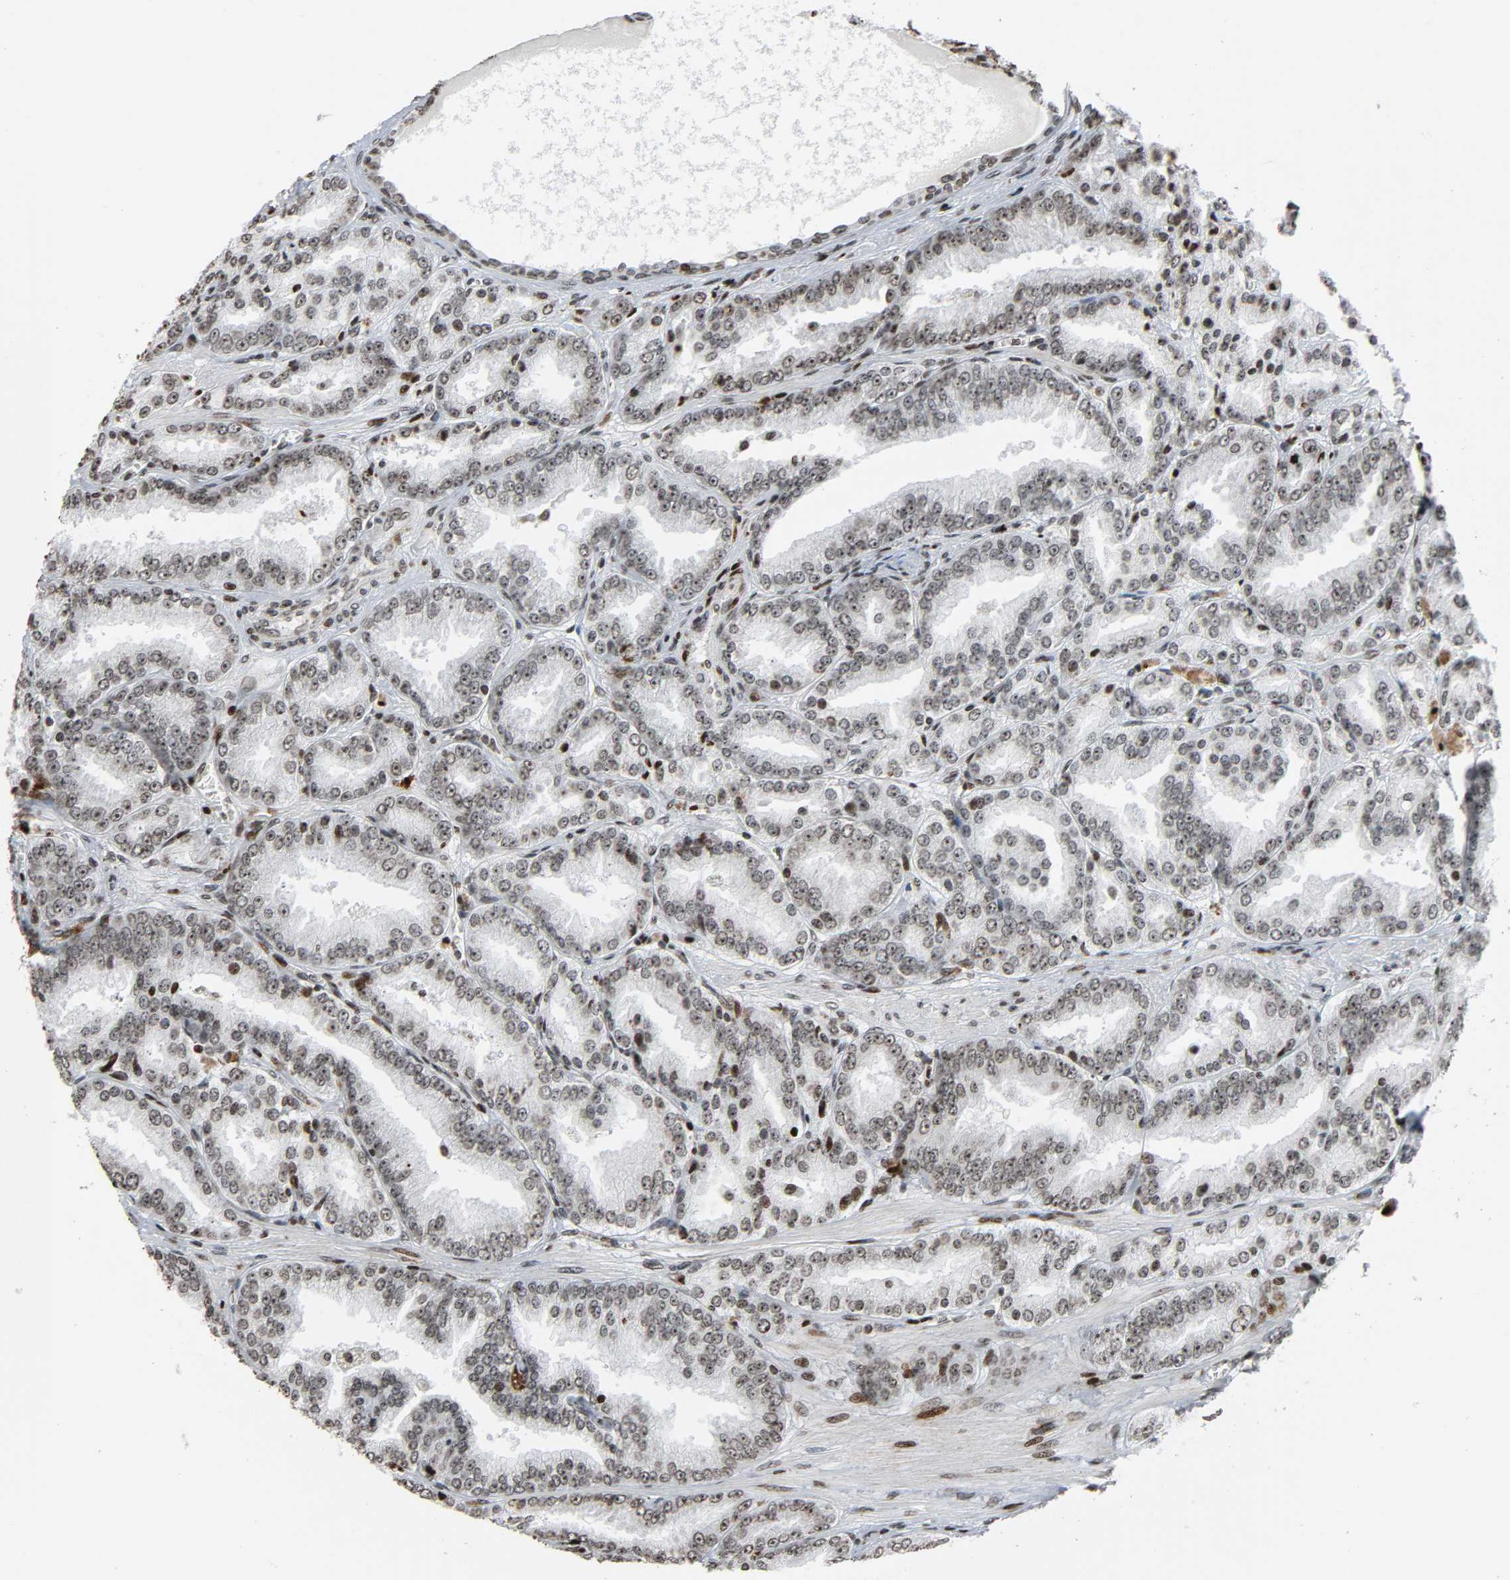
{"staining": {"intensity": "weak", "quantity": "25%-75%", "location": "nuclear"}, "tissue": "prostate cancer", "cell_type": "Tumor cells", "image_type": "cancer", "snomed": [{"axis": "morphology", "description": "Adenocarcinoma, High grade"}, {"axis": "topography", "description": "Prostate"}], "caption": "DAB (3,3'-diaminobenzidine) immunohistochemical staining of human high-grade adenocarcinoma (prostate) shows weak nuclear protein positivity in about 25%-75% of tumor cells.", "gene": "RXRA", "patient": {"sex": "male", "age": 61}}